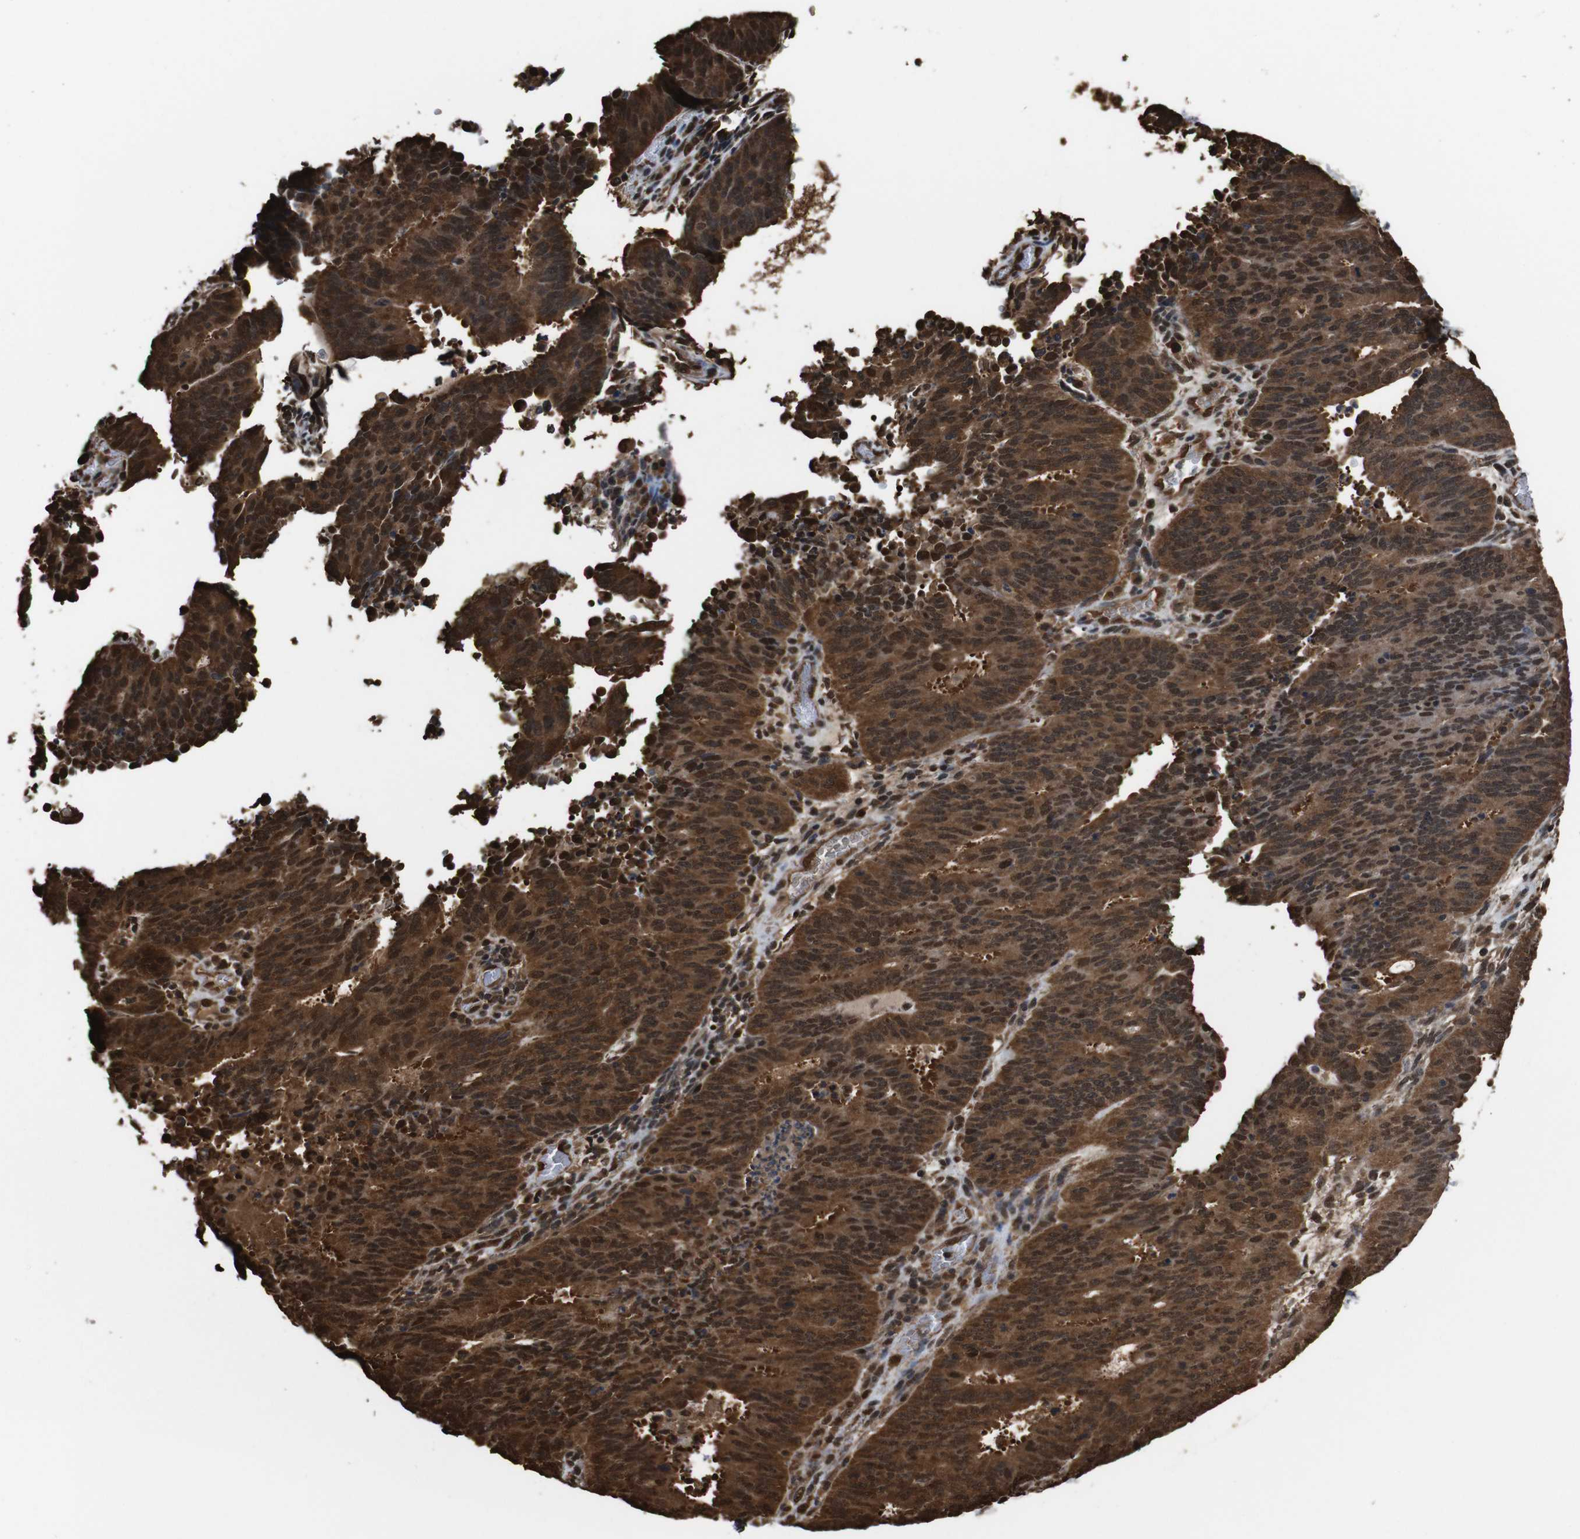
{"staining": {"intensity": "strong", "quantity": ">75%", "location": "cytoplasmic/membranous,nuclear"}, "tissue": "cervical cancer", "cell_type": "Tumor cells", "image_type": "cancer", "snomed": [{"axis": "morphology", "description": "Adenocarcinoma, NOS"}, {"axis": "topography", "description": "Cervix"}], "caption": "DAB (3,3'-diaminobenzidine) immunohistochemical staining of human cervical cancer (adenocarcinoma) shows strong cytoplasmic/membranous and nuclear protein staining in approximately >75% of tumor cells.", "gene": "VCP", "patient": {"sex": "female", "age": 44}}